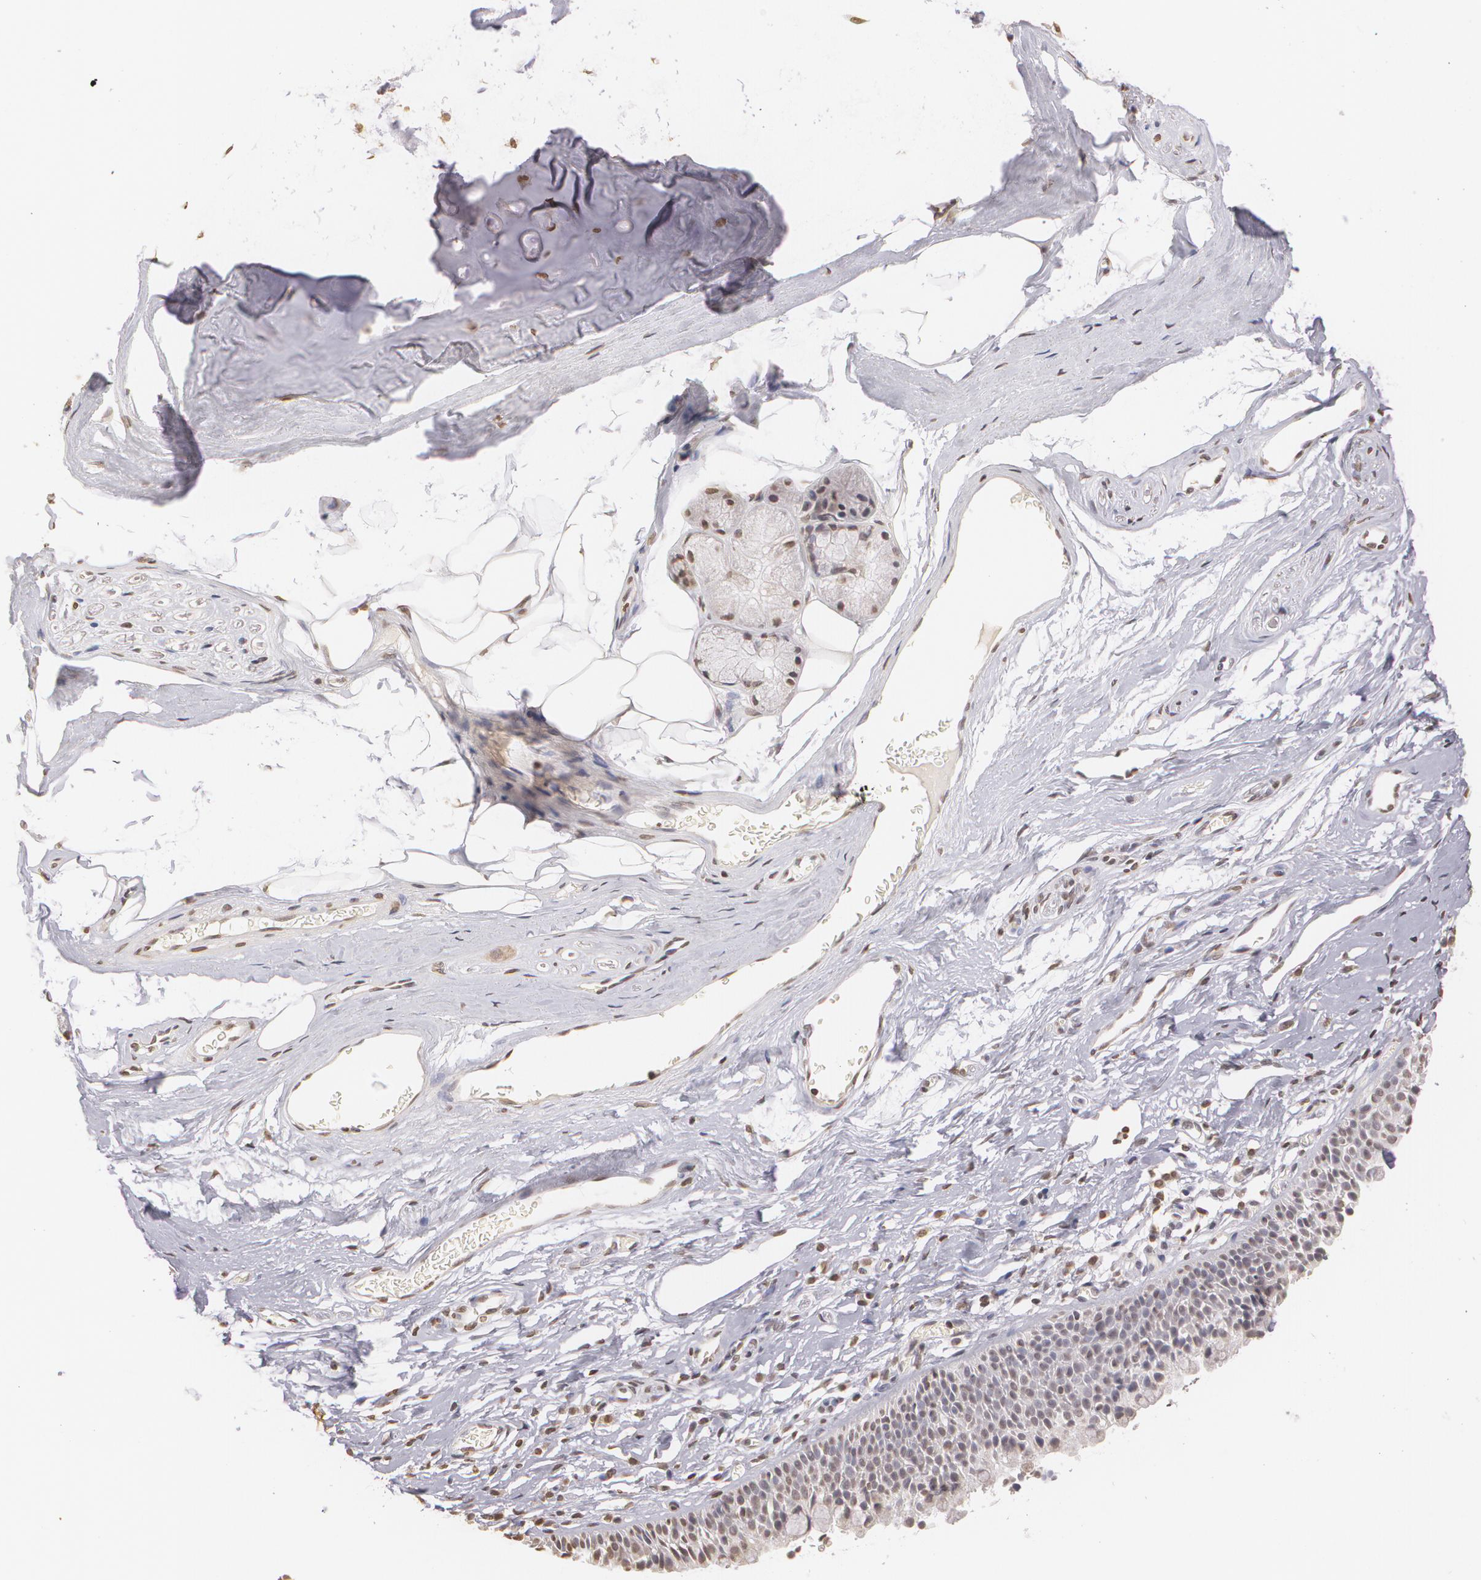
{"staining": {"intensity": "weak", "quantity": "<25%", "location": "nuclear"}, "tissue": "nasopharynx", "cell_type": "Respiratory epithelial cells", "image_type": "normal", "snomed": [{"axis": "morphology", "description": "Normal tissue, NOS"}, {"axis": "topography", "description": "Nasopharynx"}], "caption": "Protein analysis of benign nasopharynx shows no significant staining in respiratory epithelial cells. (Immunohistochemistry (ihc), brightfield microscopy, high magnification).", "gene": "THRB", "patient": {"sex": "male", "age": 56}}